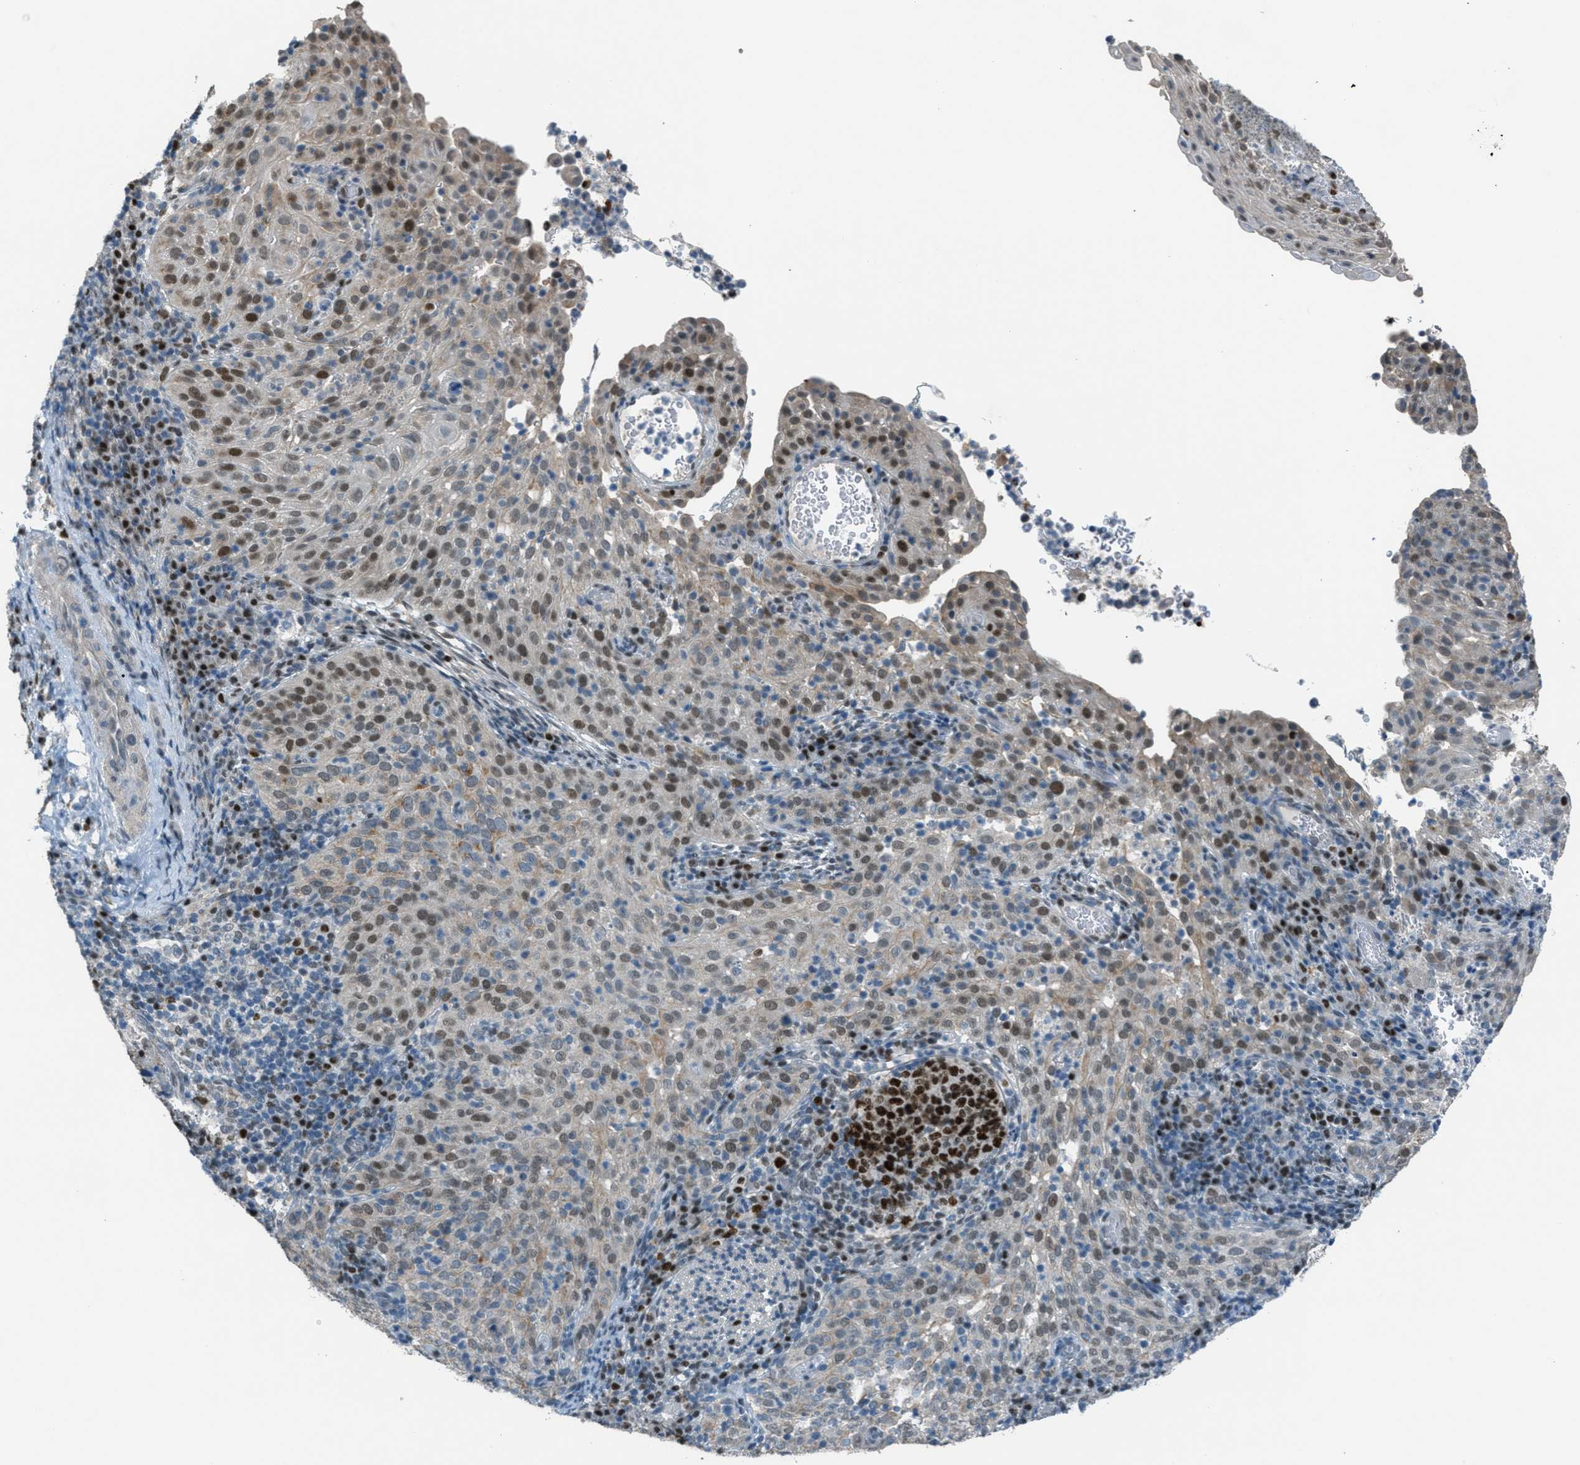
{"staining": {"intensity": "weak", "quantity": ">75%", "location": "cytoplasmic/membranous,nuclear"}, "tissue": "cervical cancer", "cell_type": "Tumor cells", "image_type": "cancer", "snomed": [{"axis": "morphology", "description": "Squamous cell carcinoma, NOS"}, {"axis": "topography", "description": "Cervix"}], "caption": "Squamous cell carcinoma (cervical) stained for a protein (brown) demonstrates weak cytoplasmic/membranous and nuclear positive expression in approximately >75% of tumor cells.", "gene": "TCF3", "patient": {"sex": "female", "age": 51}}